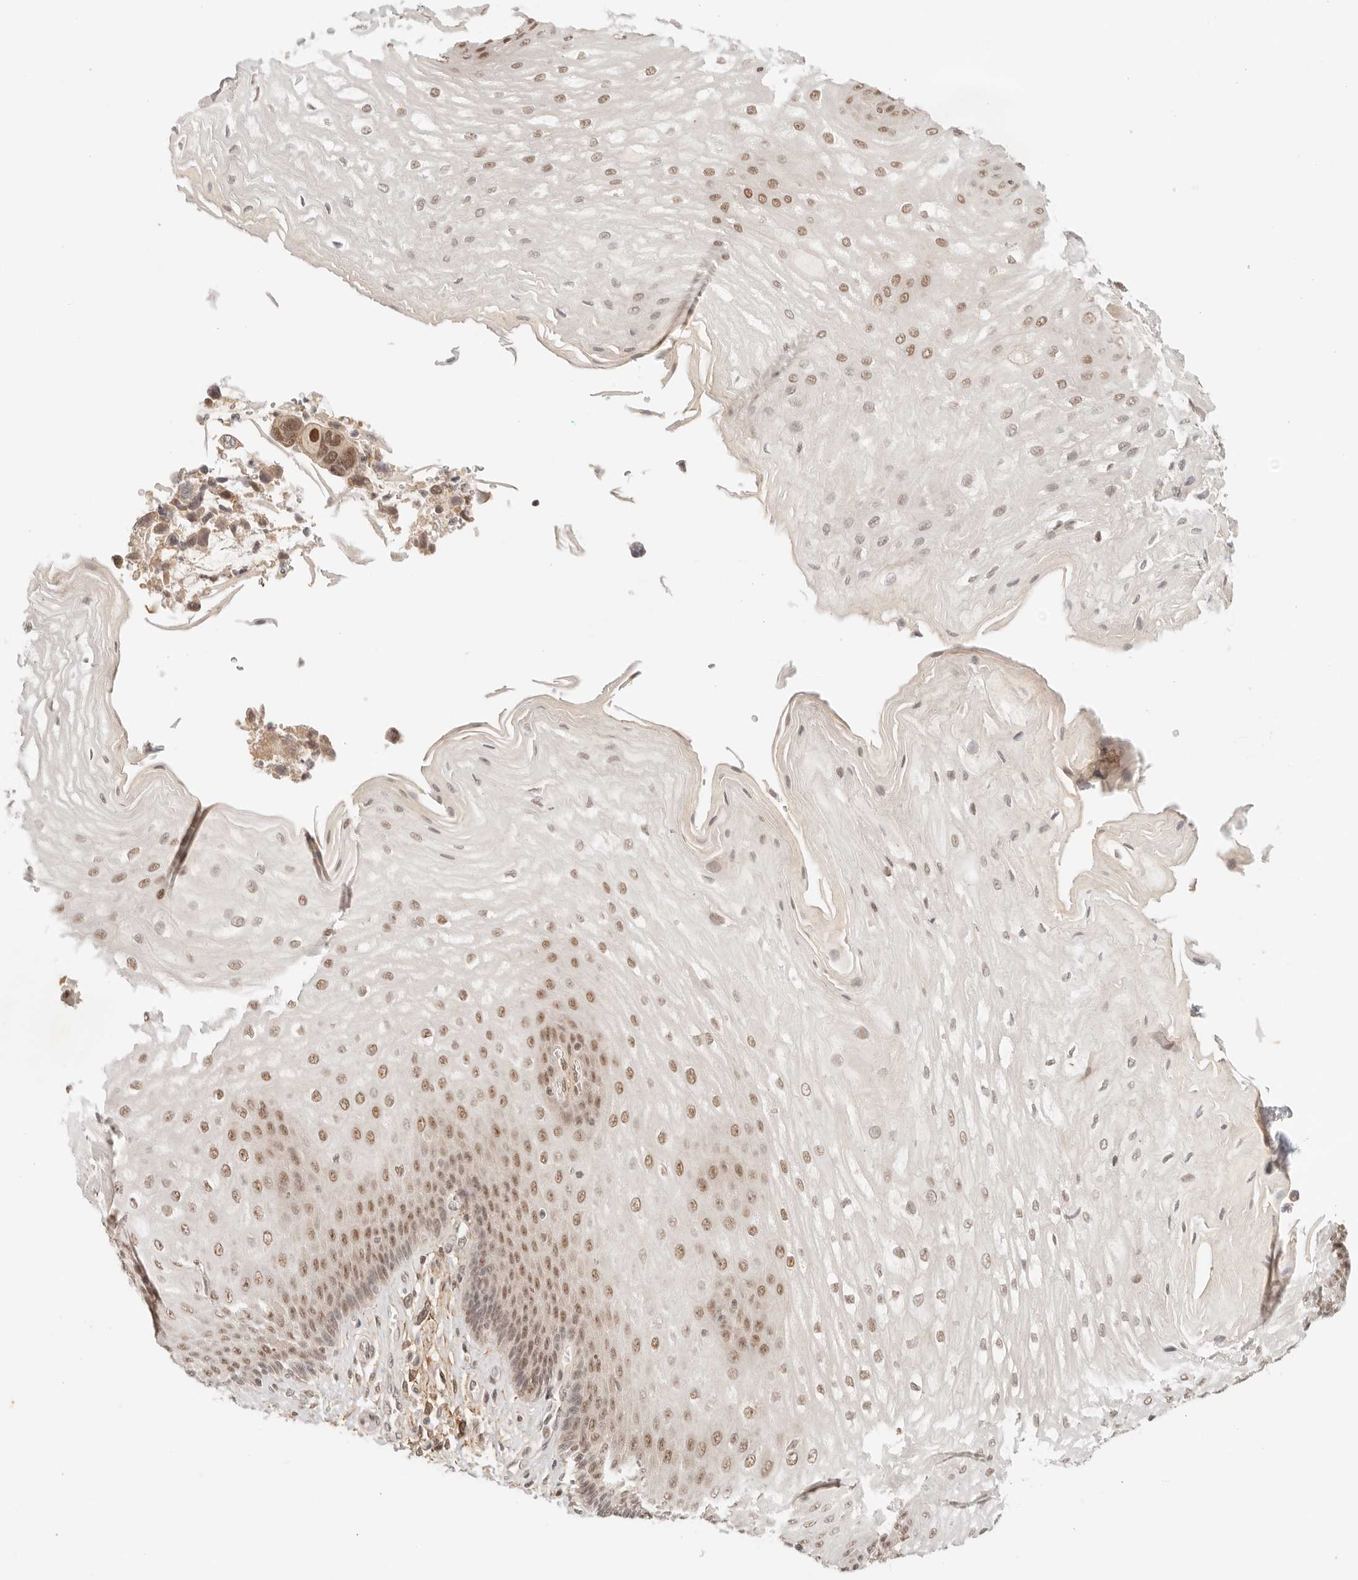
{"staining": {"intensity": "moderate", "quantity": ">75%", "location": "nuclear"}, "tissue": "esophagus", "cell_type": "Squamous epithelial cells", "image_type": "normal", "snomed": [{"axis": "morphology", "description": "Normal tissue, NOS"}, {"axis": "topography", "description": "Esophagus"}], "caption": "IHC of benign esophagus demonstrates medium levels of moderate nuclear expression in approximately >75% of squamous epithelial cells. (brown staining indicates protein expression, while blue staining denotes nuclei).", "gene": "GTF2E2", "patient": {"sex": "male", "age": 54}}